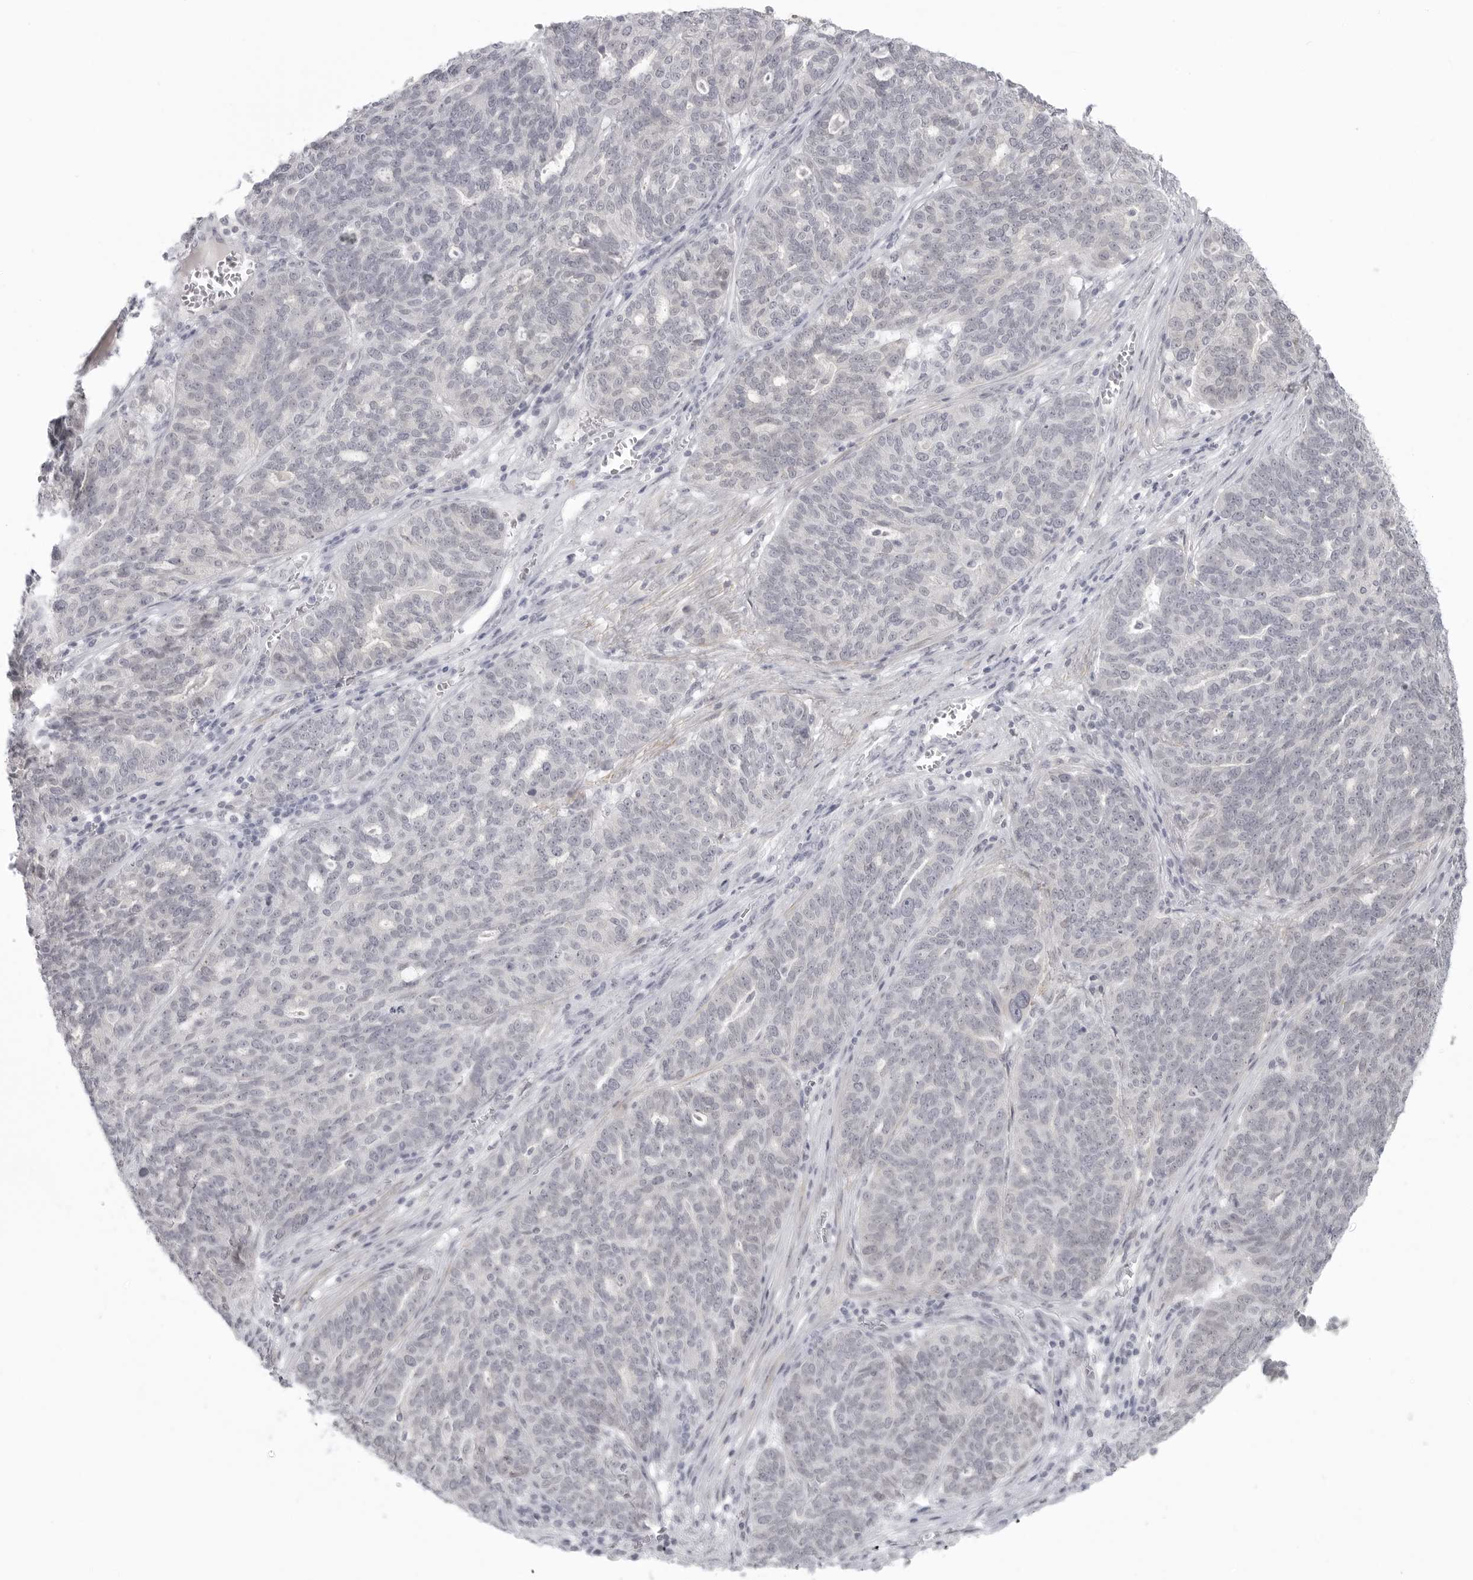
{"staining": {"intensity": "negative", "quantity": "none", "location": "none"}, "tissue": "ovarian cancer", "cell_type": "Tumor cells", "image_type": "cancer", "snomed": [{"axis": "morphology", "description": "Cystadenocarcinoma, serous, NOS"}, {"axis": "topography", "description": "Ovary"}], "caption": "Ovarian serous cystadenocarcinoma stained for a protein using IHC shows no positivity tumor cells.", "gene": "TCTN3", "patient": {"sex": "female", "age": 59}}